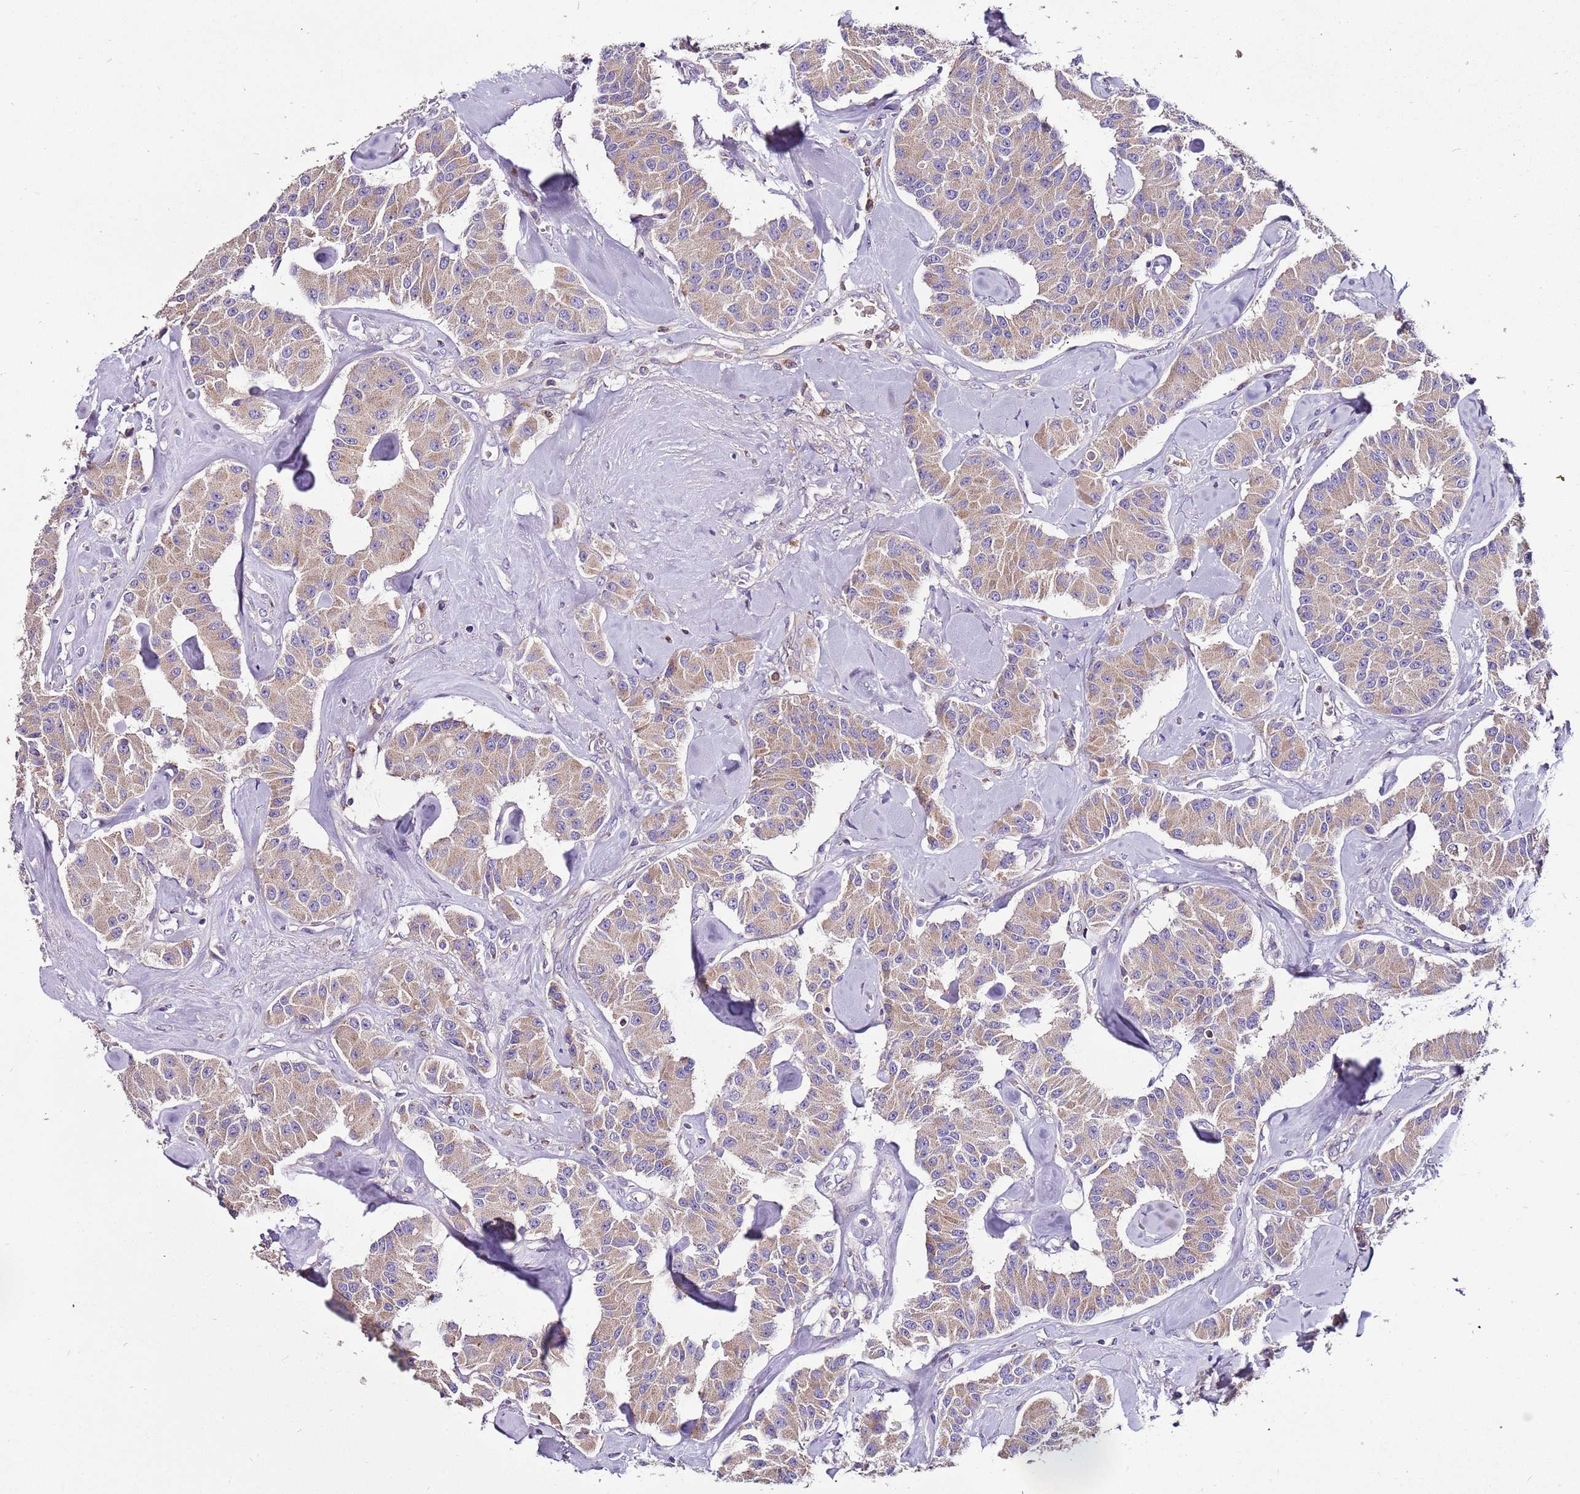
{"staining": {"intensity": "weak", "quantity": ">75%", "location": "cytoplasmic/membranous"}, "tissue": "carcinoid", "cell_type": "Tumor cells", "image_type": "cancer", "snomed": [{"axis": "morphology", "description": "Carcinoid, malignant, NOS"}, {"axis": "topography", "description": "Pancreas"}], "caption": "Immunohistochemistry of human carcinoid reveals low levels of weak cytoplasmic/membranous positivity in about >75% of tumor cells.", "gene": "IGIP", "patient": {"sex": "male", "age": 41}}